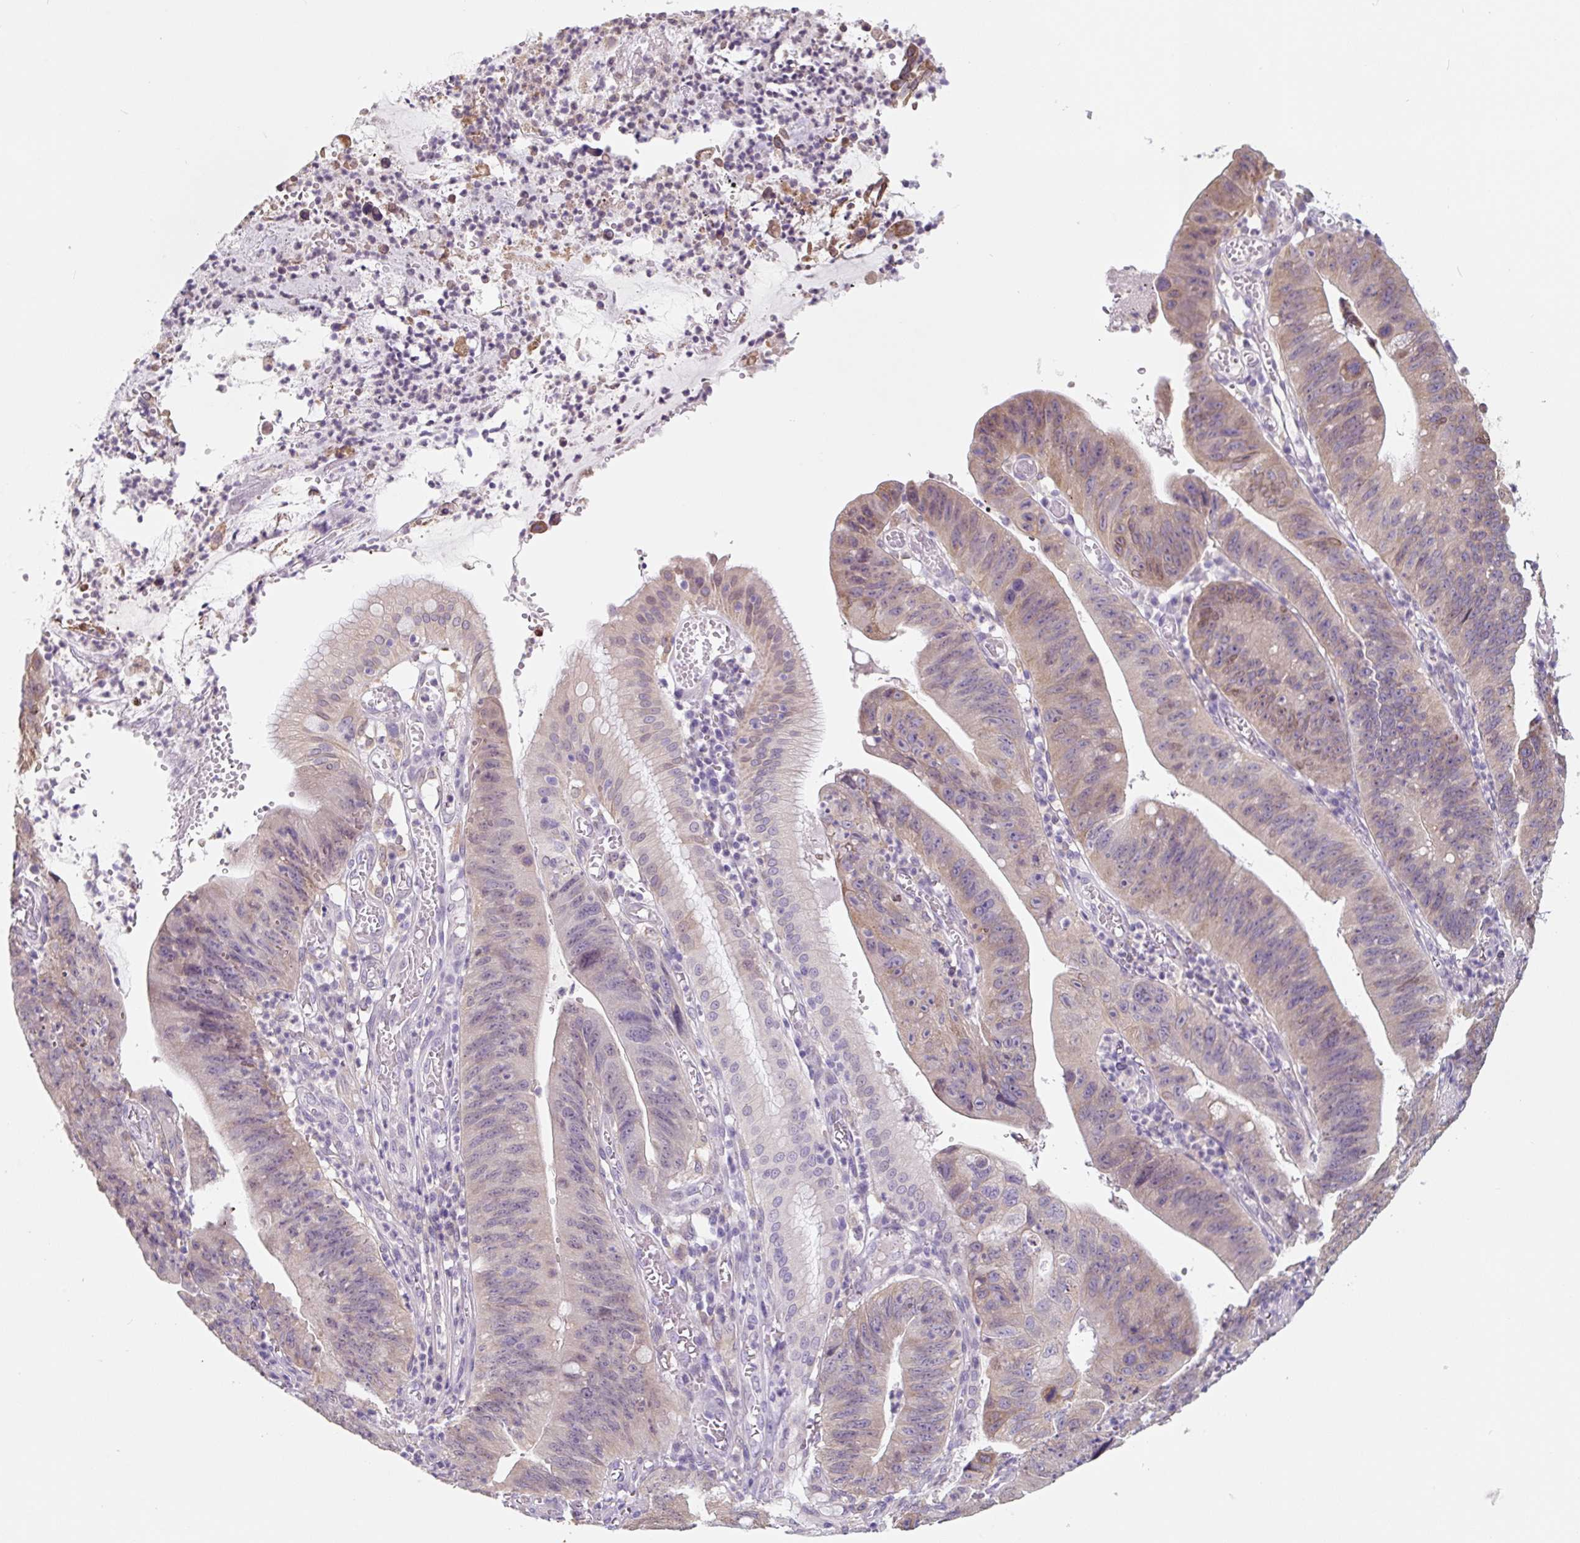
{"staining": {"intensity": "weak", "quantity": "25%-75%", "location": "cytoplasmic/membranous"}, "tissue": "stomach cancer", "cell_type": "Tumor cells", "image_type": "cancer", "snomed": [{"axis": "morphology", "description": "Adenocarcinoma, NOS"}, {"axis": "topography", "description": "Stomach"}], "caption": "Stomach cancer (adenocarcinoma) stained with a brown dye displays weak cytoplasmic/membranous positive positivity in approximately 25%-75% of tumor cells.", "gene": "ASRGL1", "patient": {"sex": "male", "age": 59}}